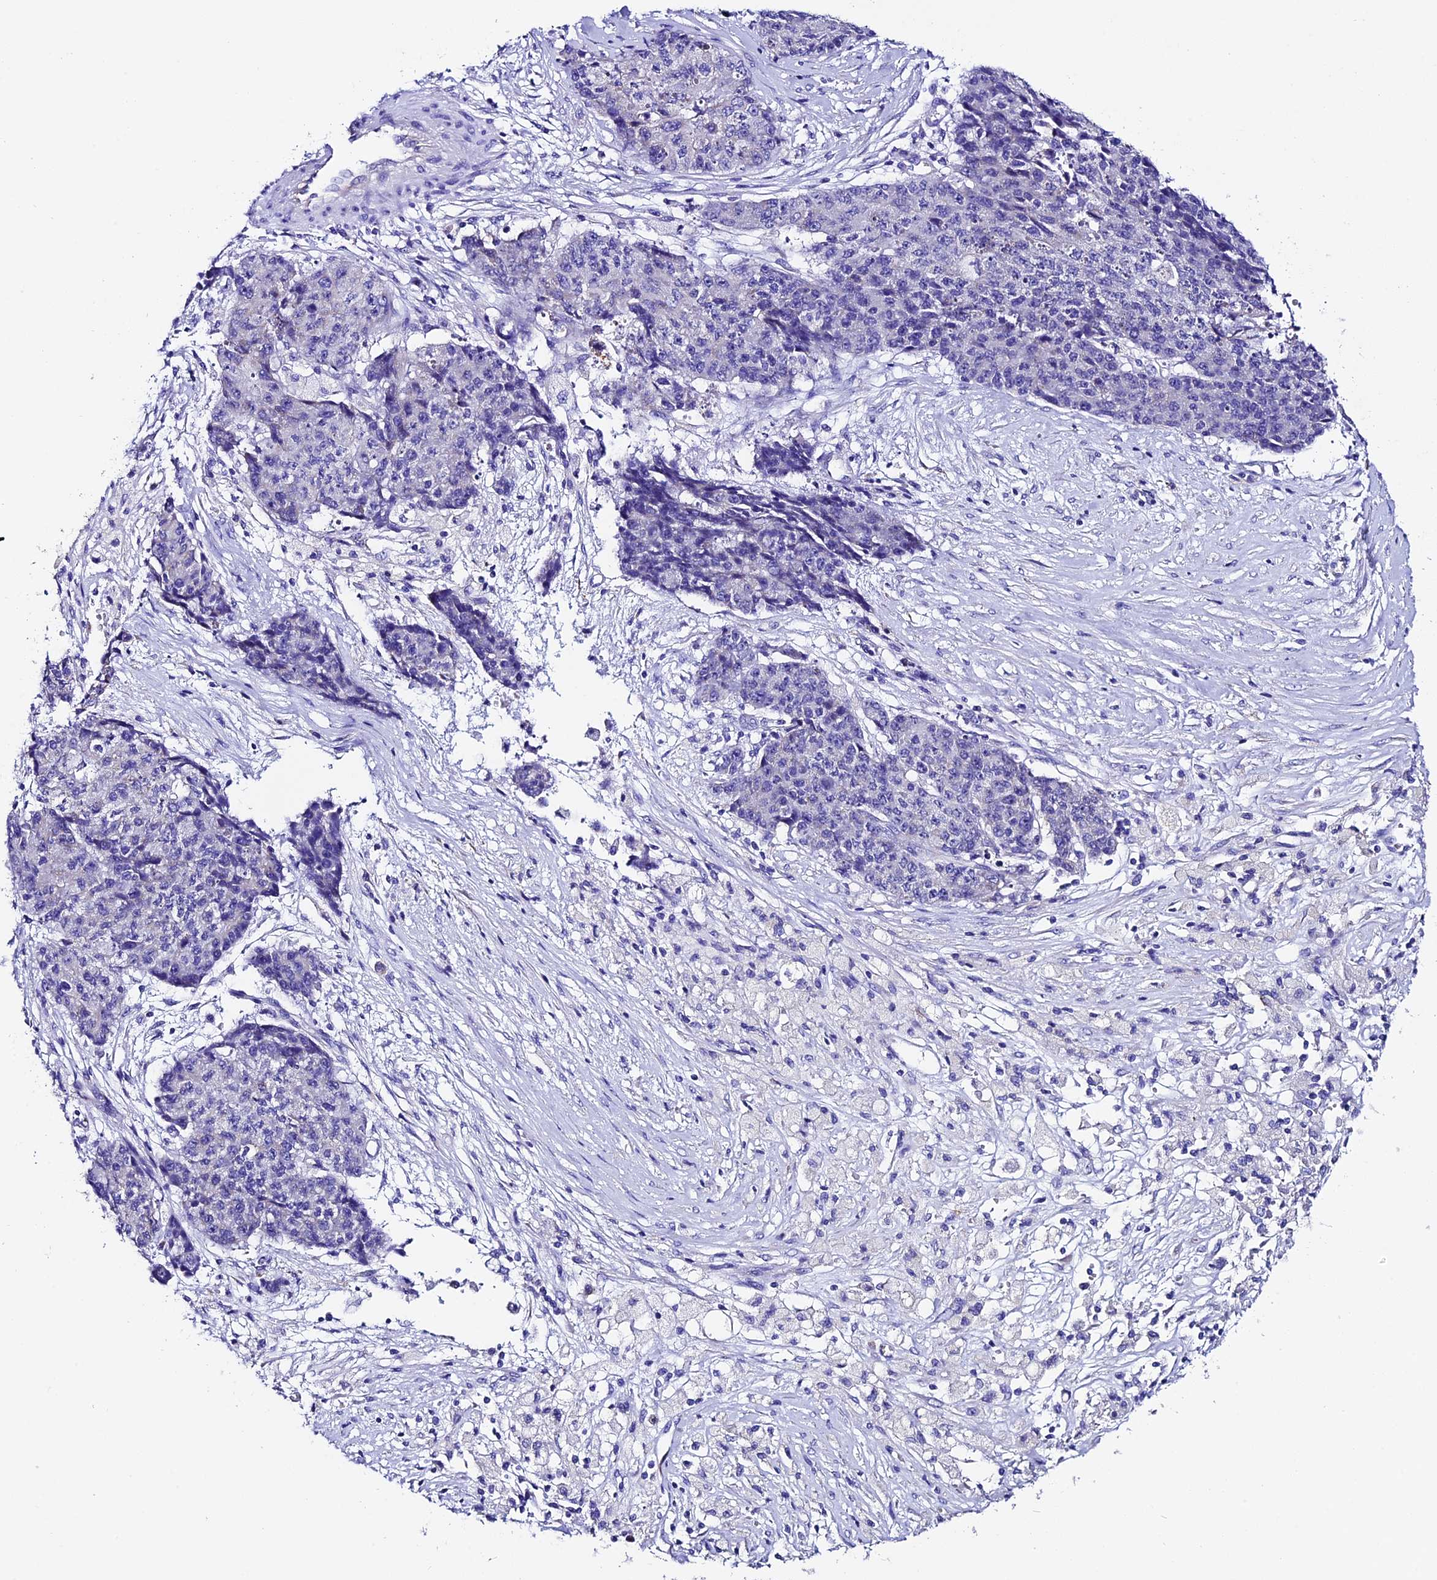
{"staining": {"intensity": "negative", "quantity": "none", "location": "none"}, "tissue": "ovarian cancer", "cell_type": "Tumor cells", "image_type": "cancer", "snomed": [{"axis": "morphology", "description": "Carcinoma, endometroid"}, {"axis": "topography", "description": "Ovary"}], "caption": "Tumor cells show no significant staining in endometroid carcinoma (ovarian).", "gene": "COMTD1", "patient": {"sex": "female", "age": 42}}